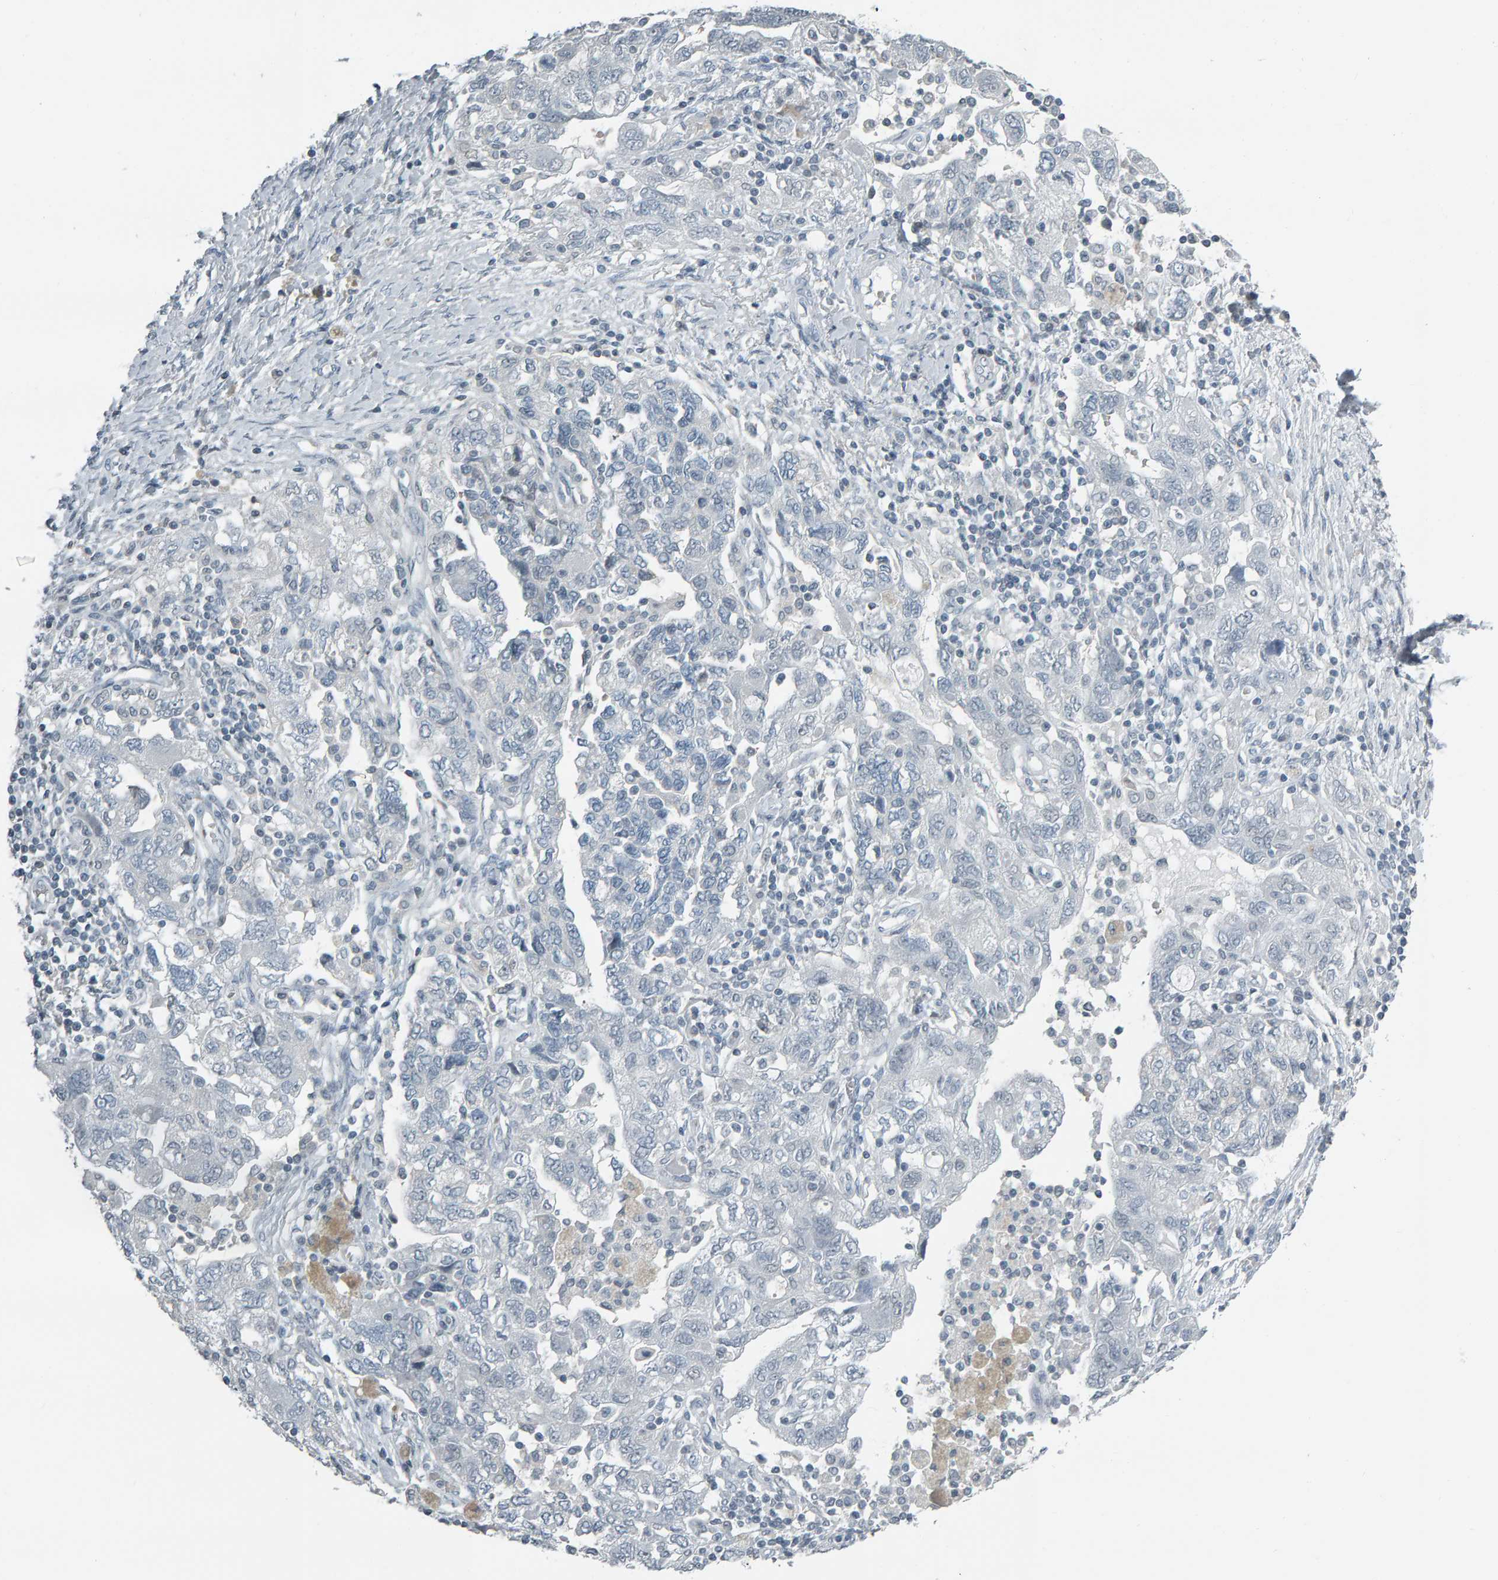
{"staining": {"intensity": "negative", "quantity": "none", "location": "none"}, "tissue": "ovarian cancer", "cell_type": "Tumor cells", "image_type": "cancer", "snomed": [{"axis": "morphology", "description": "Carcinoma, NOS"}, {"axis": "morphology", "description": "Cystadenocarcinoma, serous, NOS"}, {"axis": "topography", "description": "Ovary"}], "caption": "This photomicrograph is of ovarian carcinoma stained with IHC to label a protein in brown with the nuclei are counter-stained blue. There is no positivity in tumor cells. (Stains: DAB immunohistochemistry (IHC) with hematoxylin counter stain, Microscopy: brightfield microscopy at high magnification).", "gene": "PYY", "patient": {"sex": "female", "age": 69}}